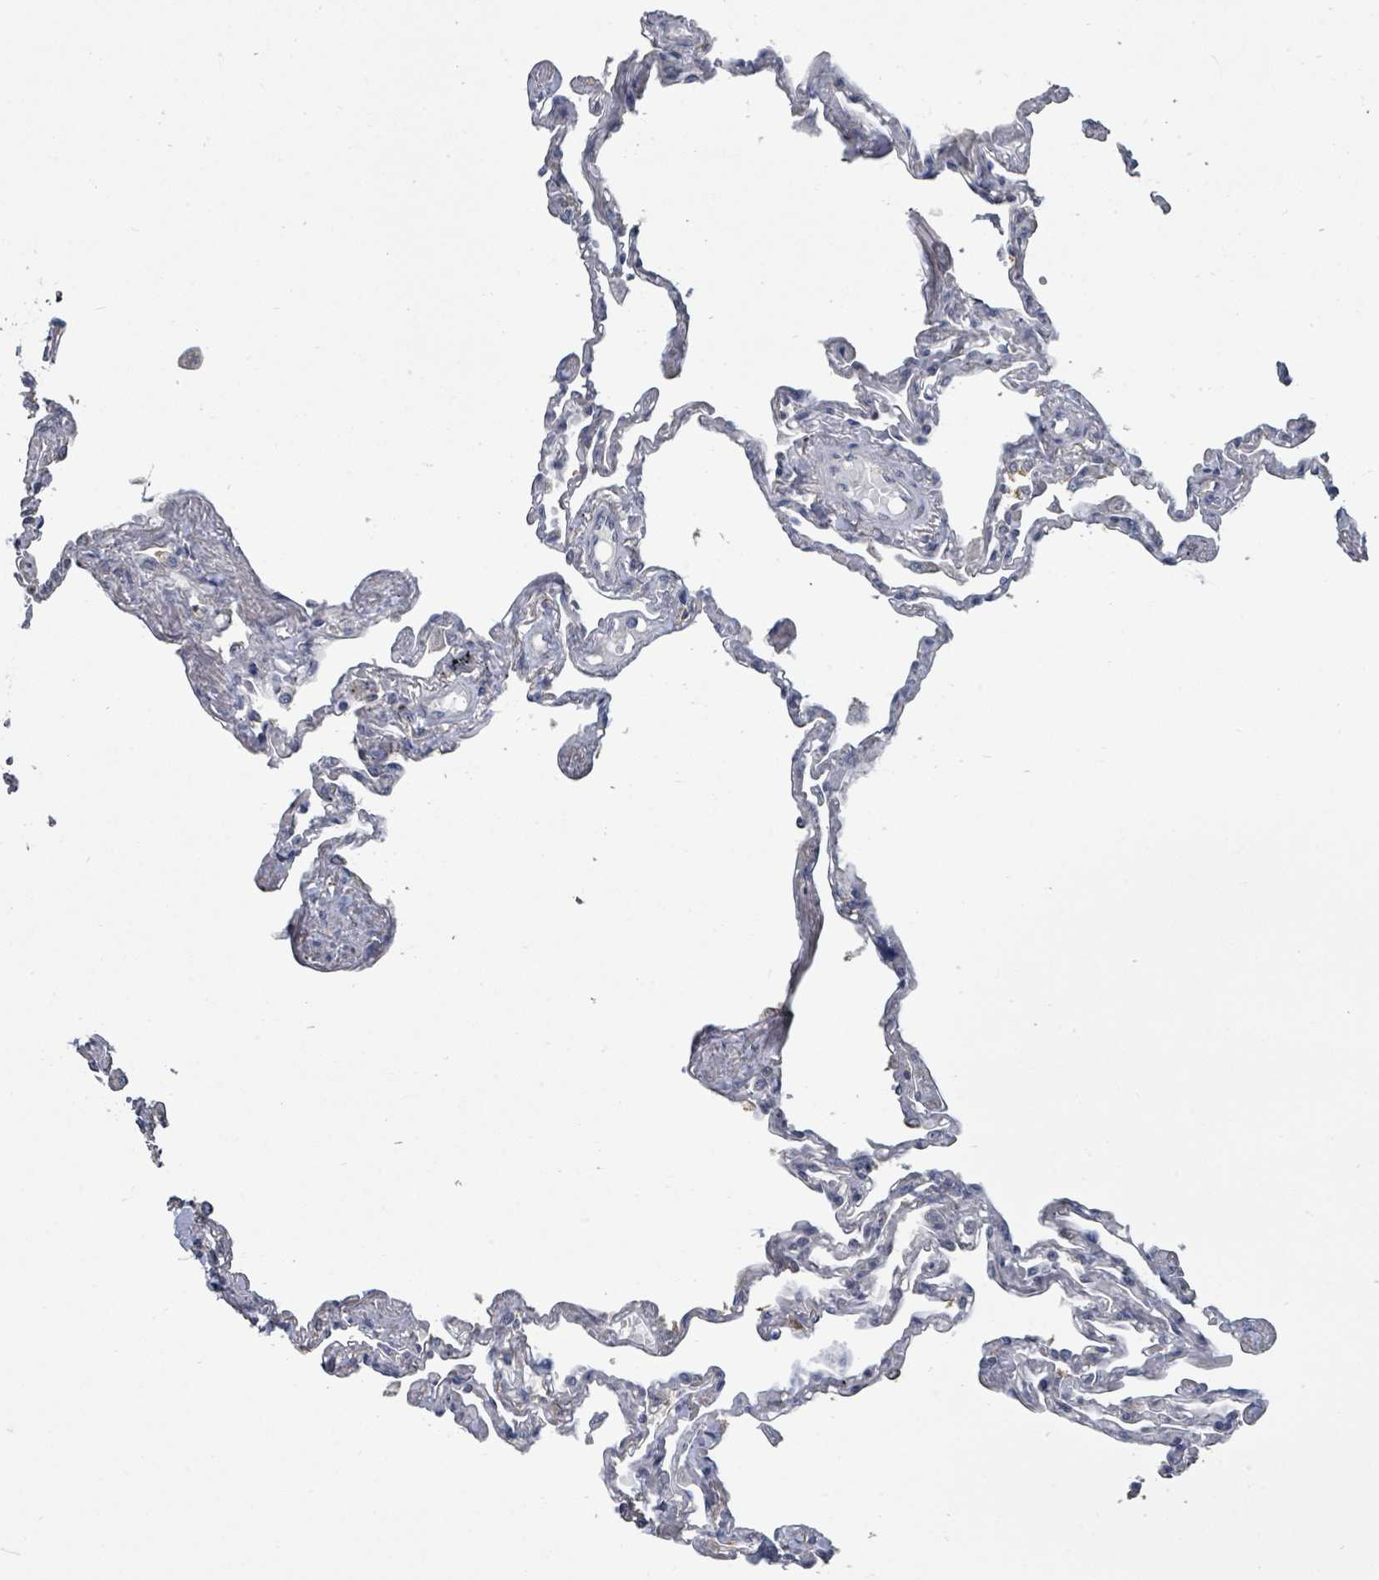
{"staining": {"intensity": "moderate", "quantity": "<25%", "location": "cytoplasmic/membranous"}, "tissue": "lung", "cell_type": "Alveolar cells", "image_type": "normal", "snomed": [{"axis": "morphology", "description": "Normal tissue, NOS"}, {"axis": "topography", "description": "Lung"}], "caption": "This photomicrograph exhibits IHC staining of benign human lung, with low moderate cytoplasmic/membranous positivity in about <25% of alveolar cells.", "gene": "SLC9A7", "patient": {"sex": "female", "age": 67}}